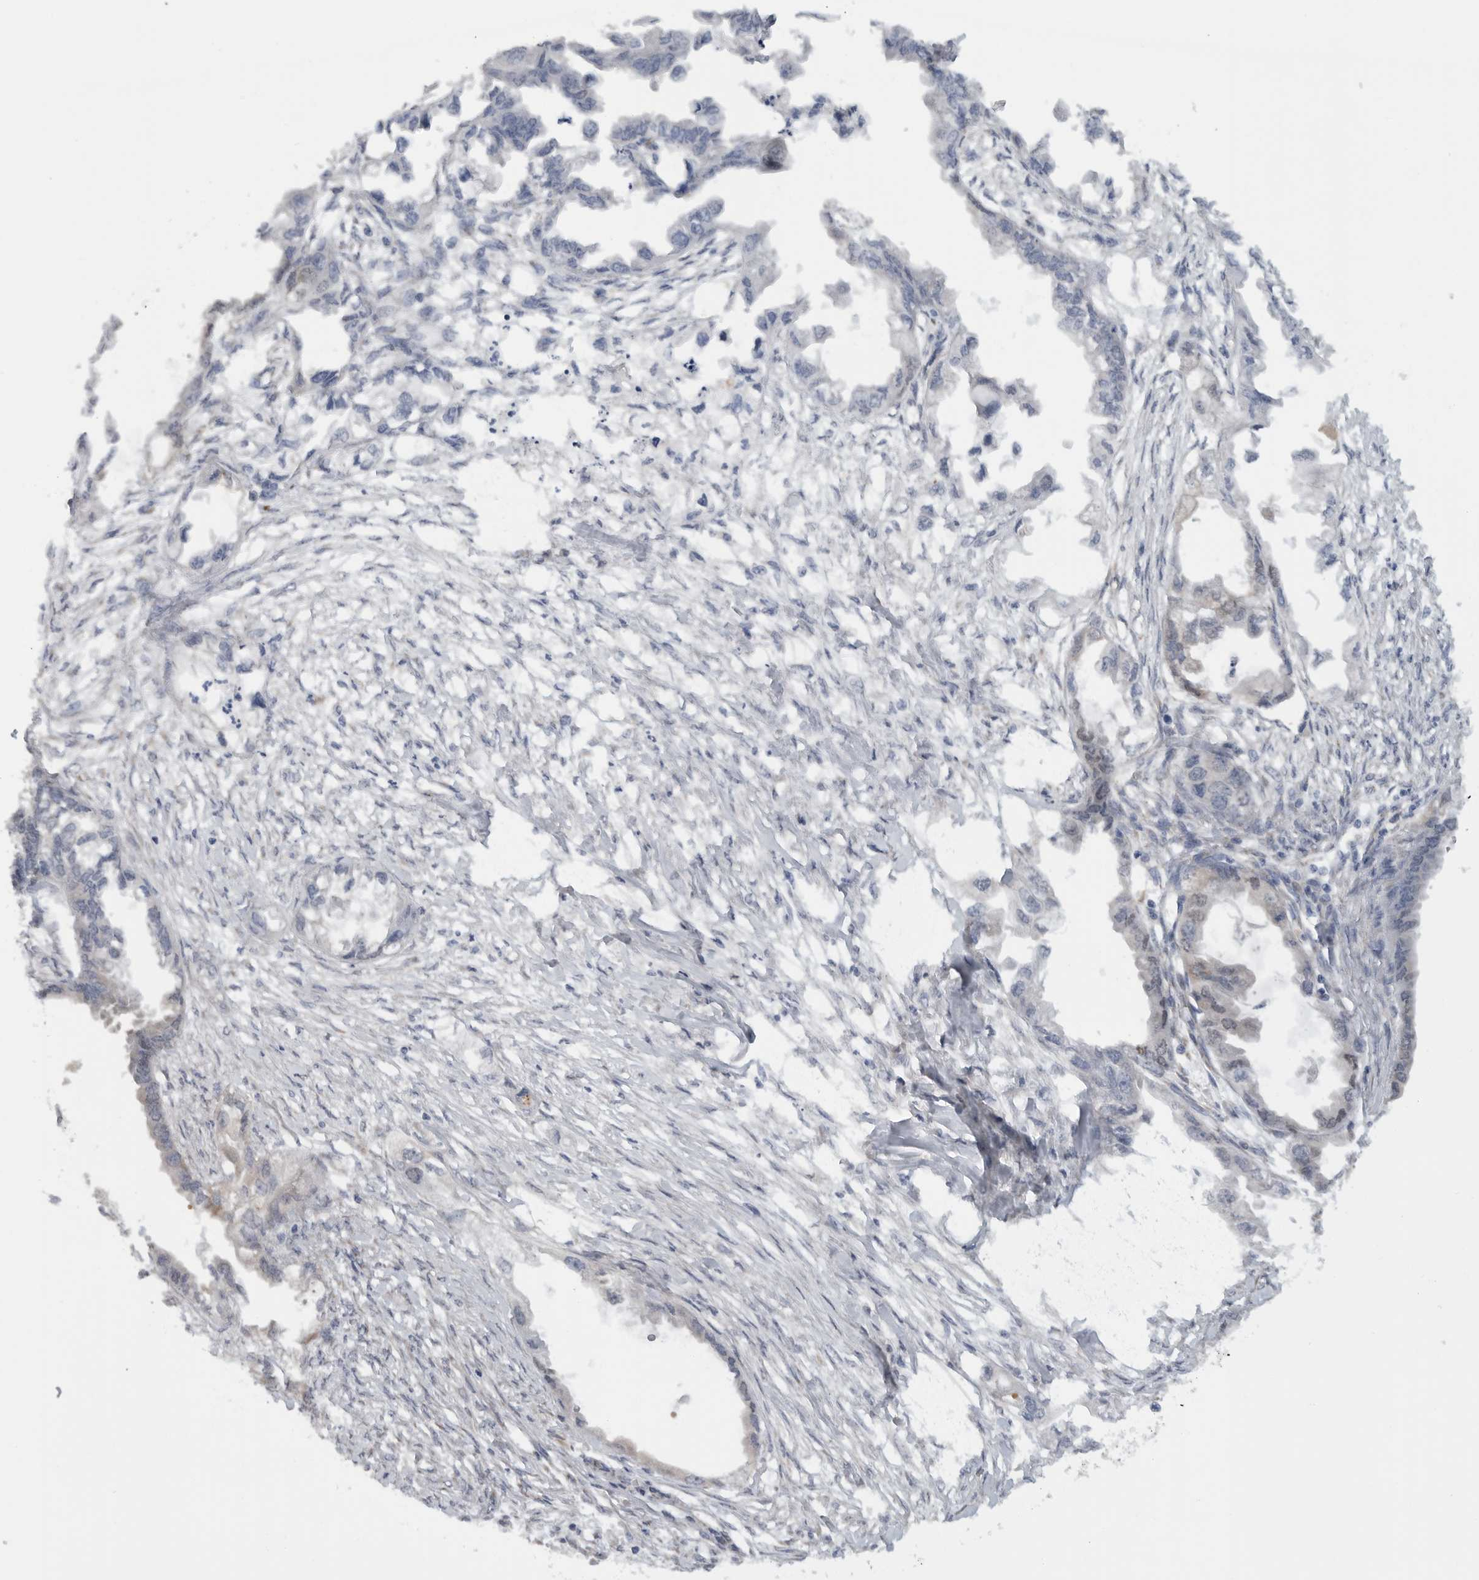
{"staining": {"intensity": "negative", "quantity": "none", "location": "none"}, "tissue": "endometrial cancer", "cell_type": "Tumor cells", "image_type": "cancer", "snomed": [{"axis": "morphology", "description": "Adenocarcinoma, NOS"}, {"axis": "morphology", "description": "Adenocarcinoma, metastatic, NOS"}, {"axis": "topography", "description": "Adipose tissue"}, {"axis": "topography", "description": "Endometrium"}], "caption": "Tumor cells show no significant expression in endometrial cancer (adenocarcinoma).", "gene": "DYRK2", "patient": {"sex": "female", "age": 67}}